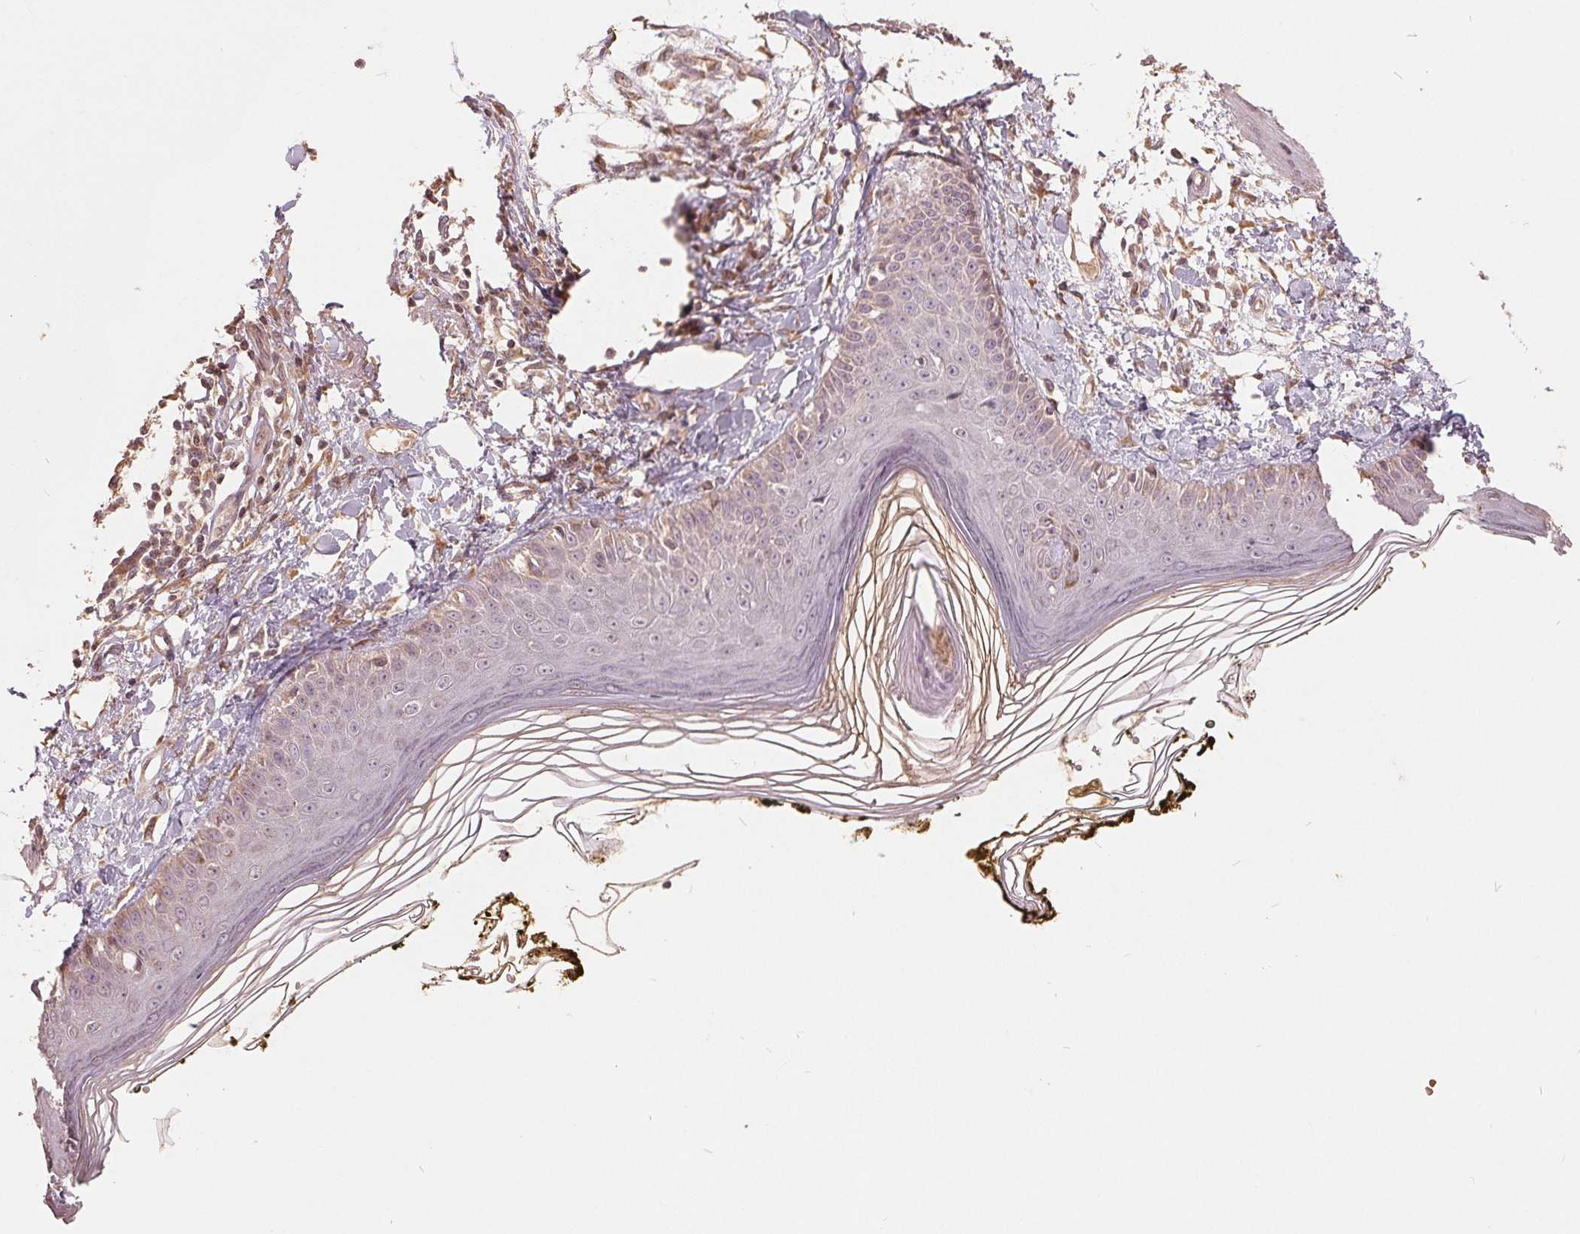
{"staining": {"intensity": "weak", "quantity": ">75%", "location": "cytoplasmic/membranous"}, "tissue": "skin", "cell_type": "Fibroblasts", "image_type": "normal", "snomed": [{"axis": "morphology", "description": "Normal tissue, NOS"}, {"axis": "topography", "description": "Skin"}], "caption": "Approximately >75% of fibroblasts in benign skin display weak cytoplasmic/membranous protein positivity as visualized by brown immunohistochemical staining.", "gene": "CDIPT", "patient": {"sex": "male", "age": 76}}